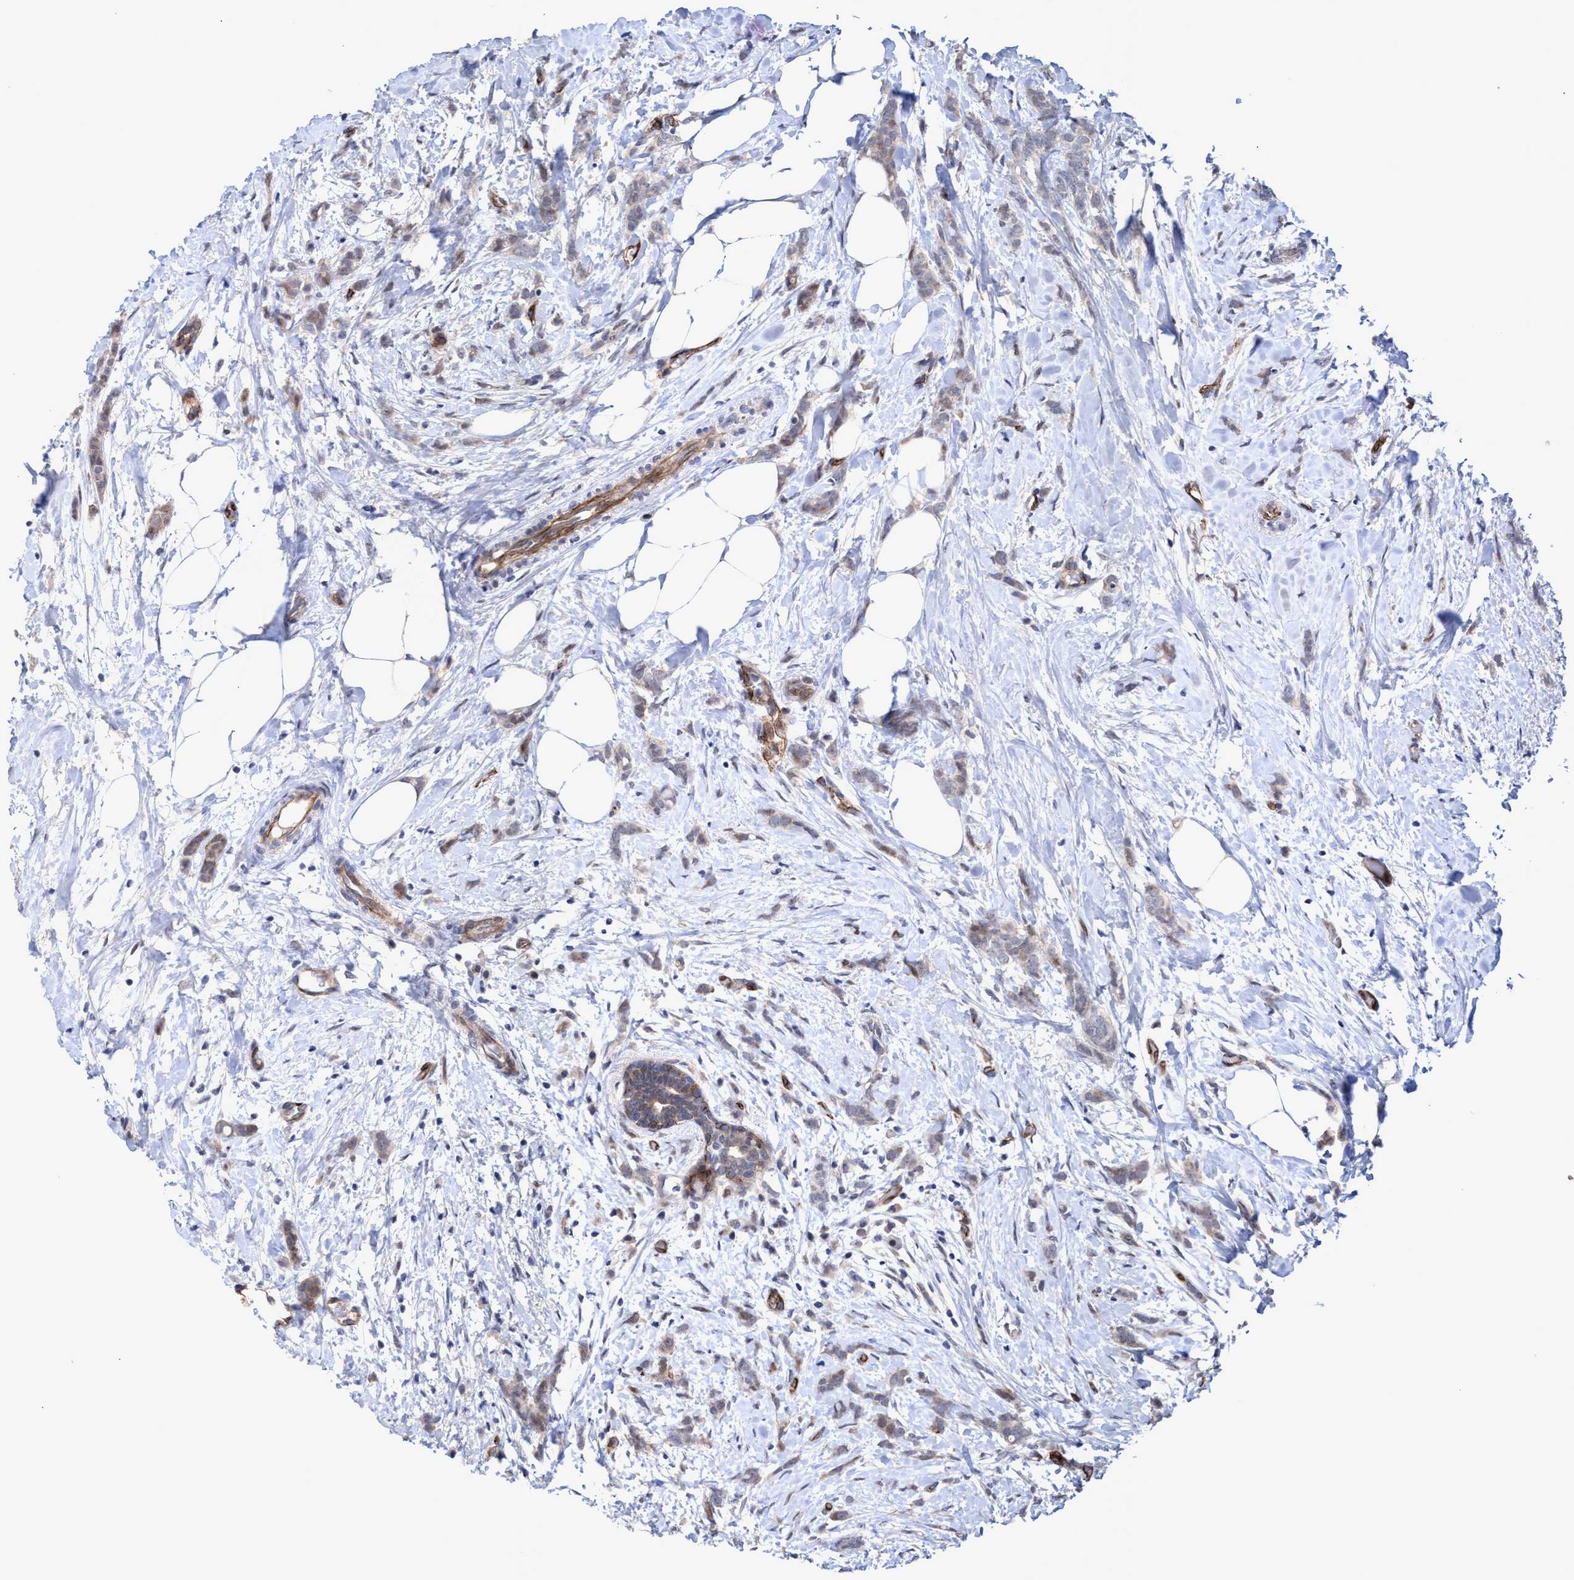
{"staining": {"intensity": "weak", "quantity": ">75%", "location": "cytoplasmic/membranous"}, "tissue": "breast cancer", "cell_type": "Tumor cells", "image_type": "cancer", "snomed": [{"axis": "morphology", "description": "Lobular carcinoma, in situ"}, {"axis": "morphology", "description": "Lobular carcinoma"}, {"axis": "topography", "description": "Breast"}], "caption": "Human lobular carcinoma (breast) stained for a protein (brown) displays weak cytoplasmic/membranous positive staining in about >75% of tumor cells.", "gene": "ZNF750", "patient": {"sex": "female", "age": 41}}